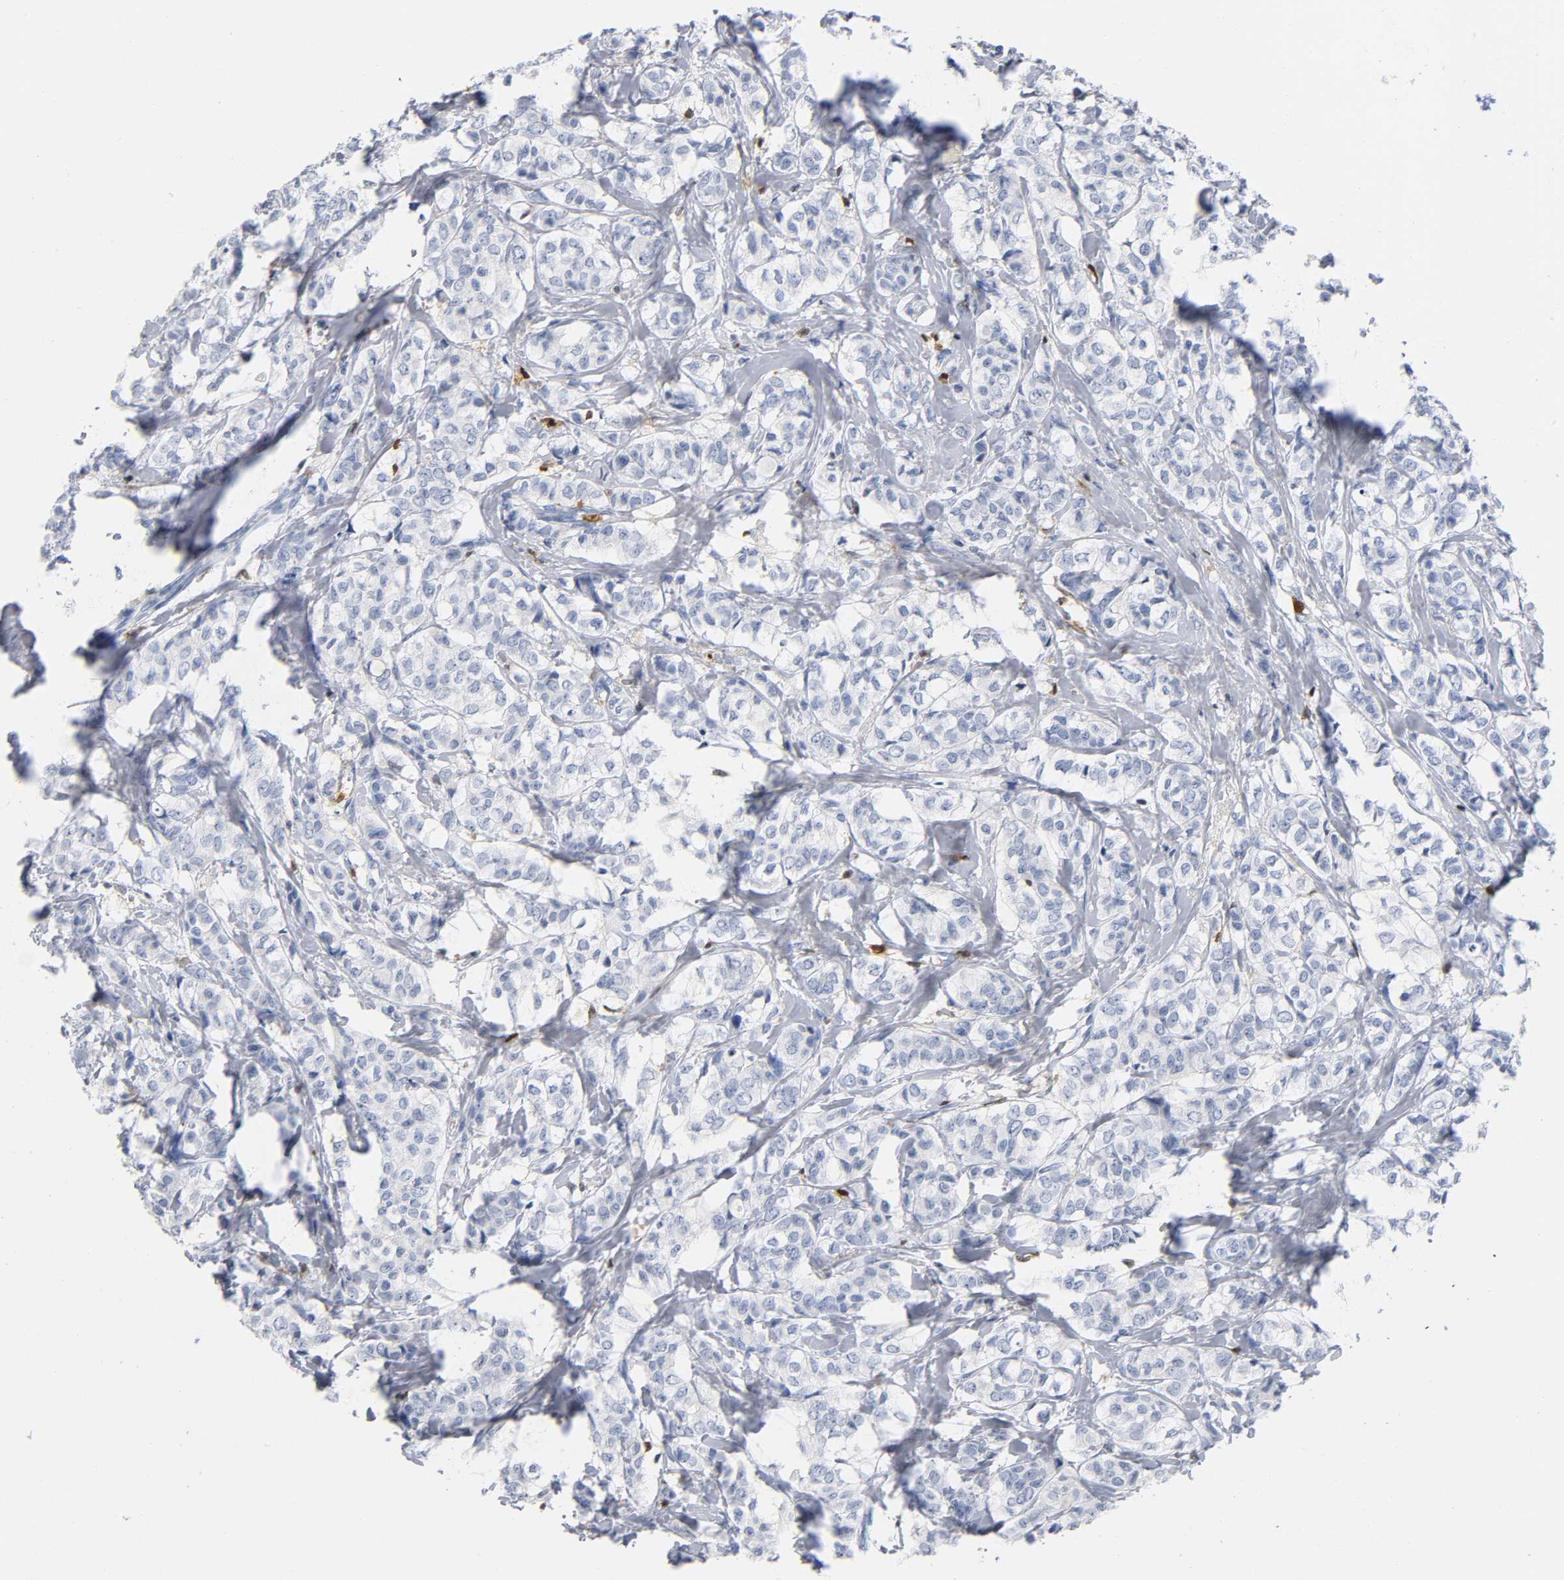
{"staining": {"intensity": "negative", "quantity": "none", "location": "none"}, "tissue": "breast cancer", "cell_type": "Tumor cells", "image_type": "cancer", "snomed": [{"axis": "morphology", "description": "Lobular carcinoma"}, {"axis": "topography", "description": "Breast"}], "caption": "This is an IHC micrograph of human lobular carcinoma (breast). There is no expression in tumor cells.", "gene": "DOK2", "patient": {"sex": "female", "age": 60}}